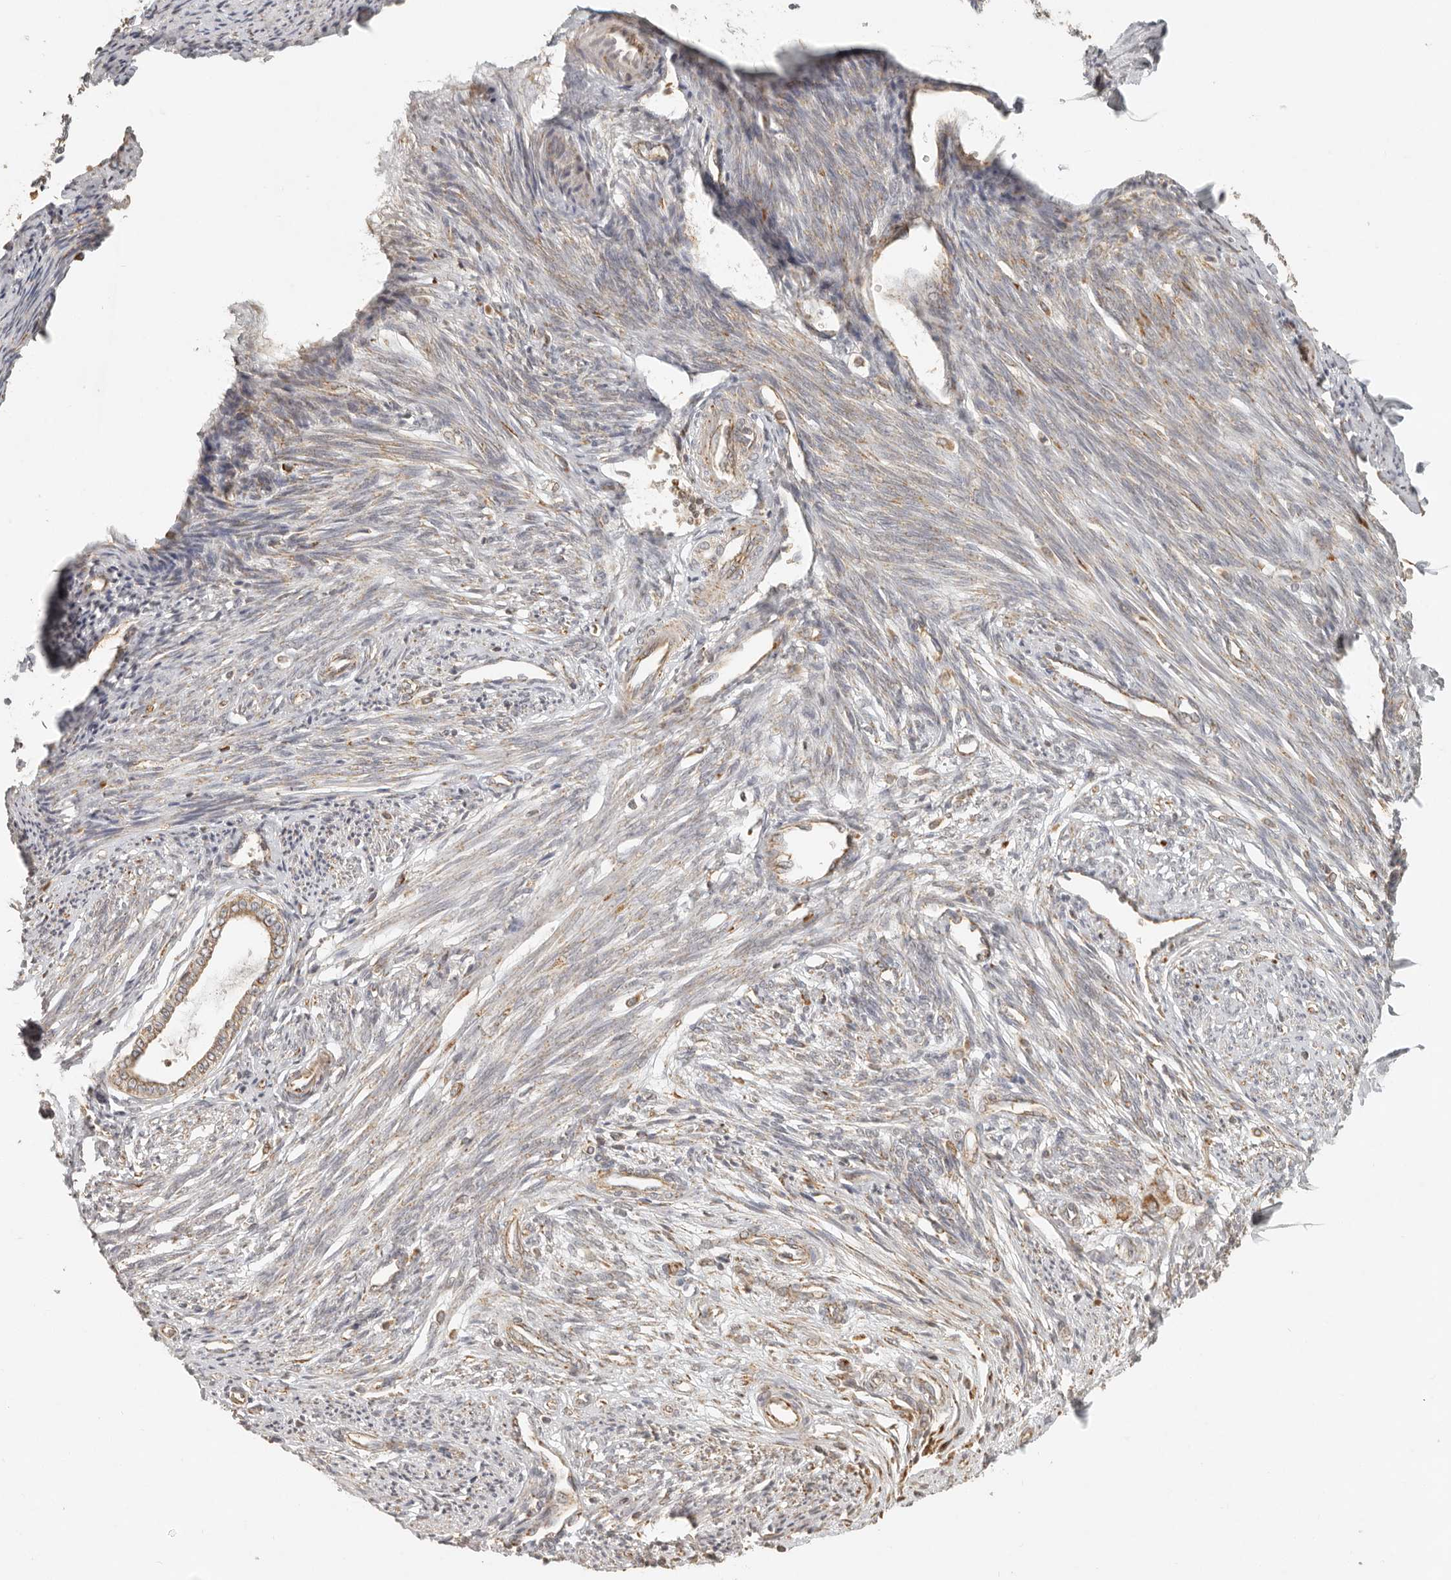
{"staining": {"intensity": "negative", "quantity": "none", "location": "none"}, "tissue": "endometrium", "cell_type": "Cells in endometrial stroma", "image_type": "normal", "snomed": [{"axis": "morphology", "description": "Normal tissue, NOS"}, {"axis": "topography", "description": "Endometrium"}], "caption": "The micrograph reveals no significant positivity in cells in endometrial stroma of endometrium. (DAB immunohistochemistry, high magnification).", "gene": "MRPL55", "patient": {"sex": "female", "age": 56}}